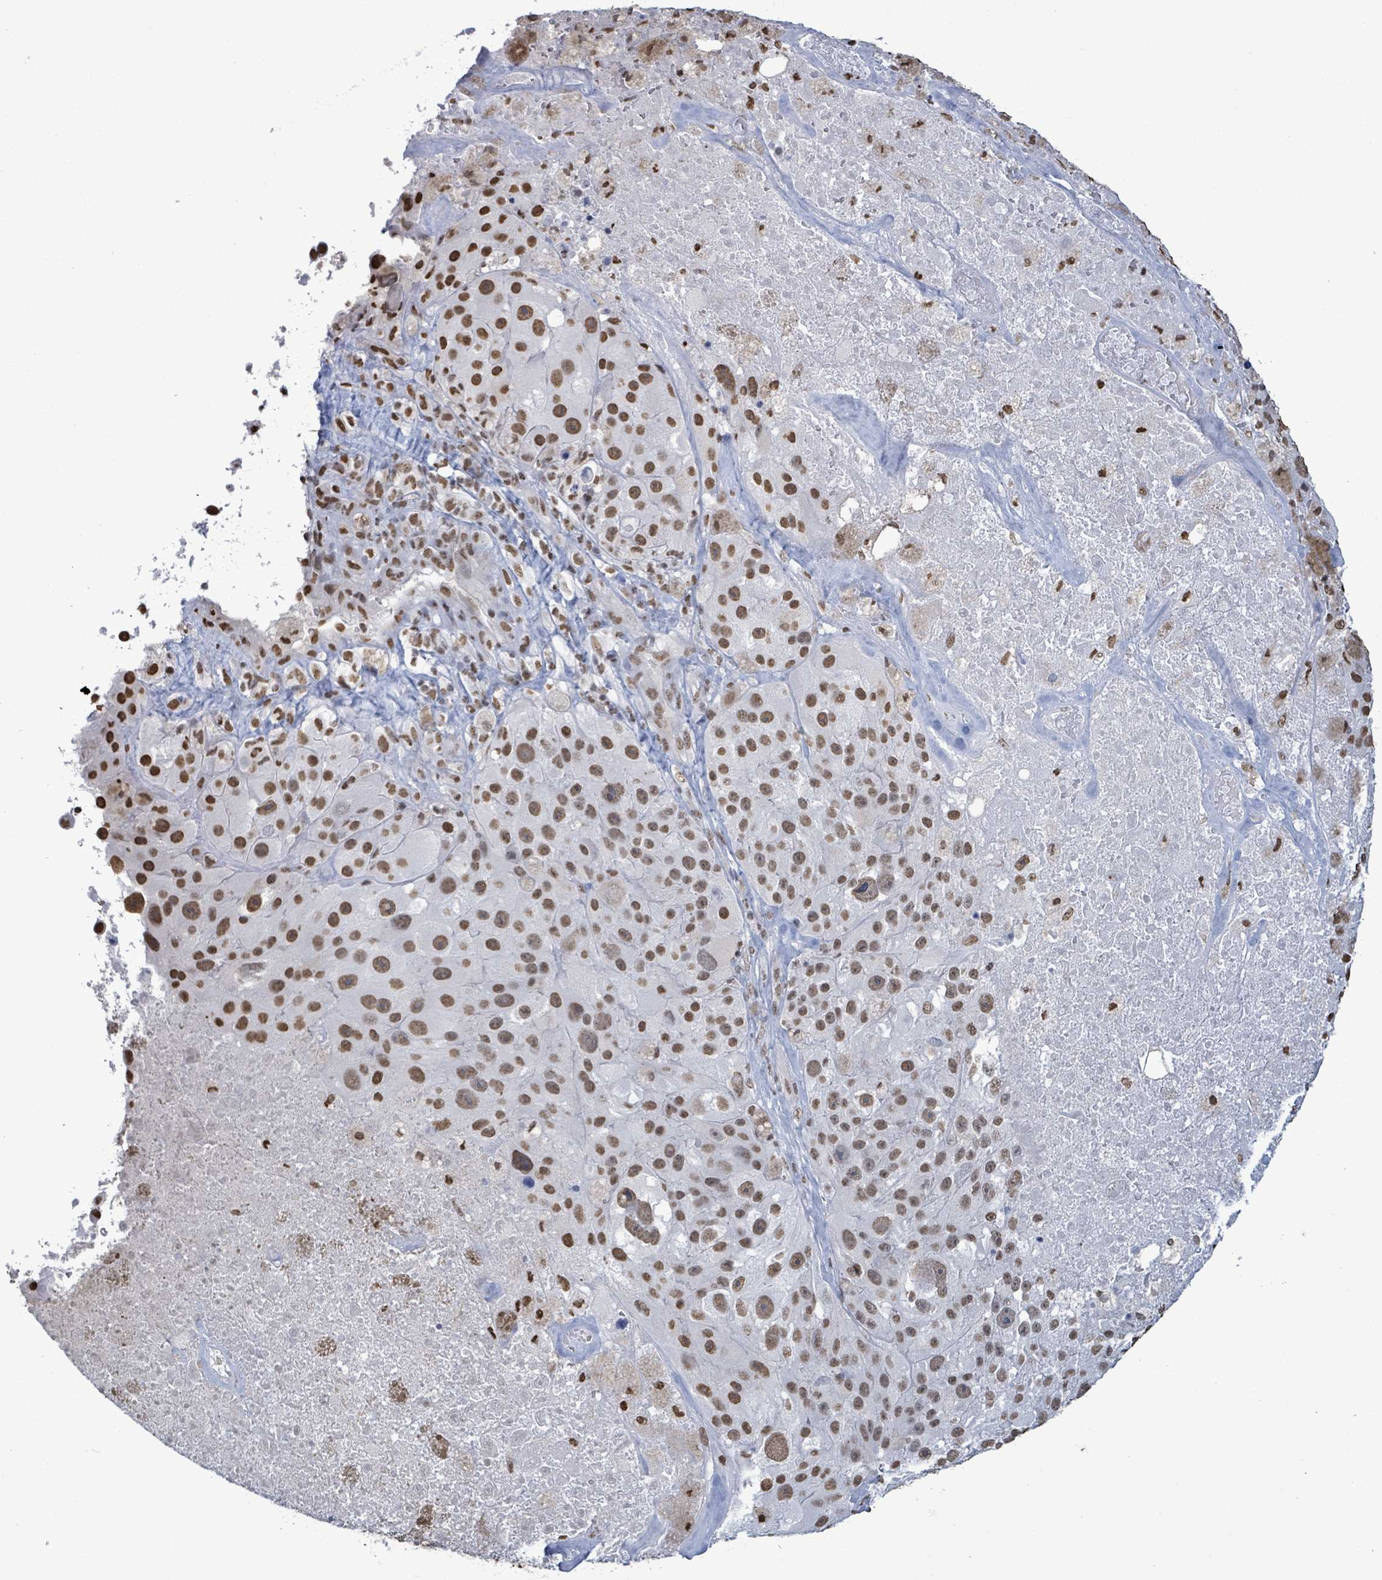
{"staining": {"intensity": "weak", "quantity": ">75%", "location": "nuclear"}, "tissue": "melanoma", "cell_type": "Tumor cells", "image_type": "cancer", "snomed": [{"axis": "morphology", "description": "Malignant melanoma, Metastatic site"}, {"axis": "topography", "description": "Lymph node"}], "caption": "DAB (3,3'-diaminobenzidine) immunohistochemical staining of malignant melanoma (metastatic site) displays weak nuclear protein positivity in about >75% of tumor cells. (DAB (3,3'-diaminobenzidine) IHC with brightfield microscopy, high magnification).", "gene": "SAMD14", "patient": {"sex": "male", "age": 62}}